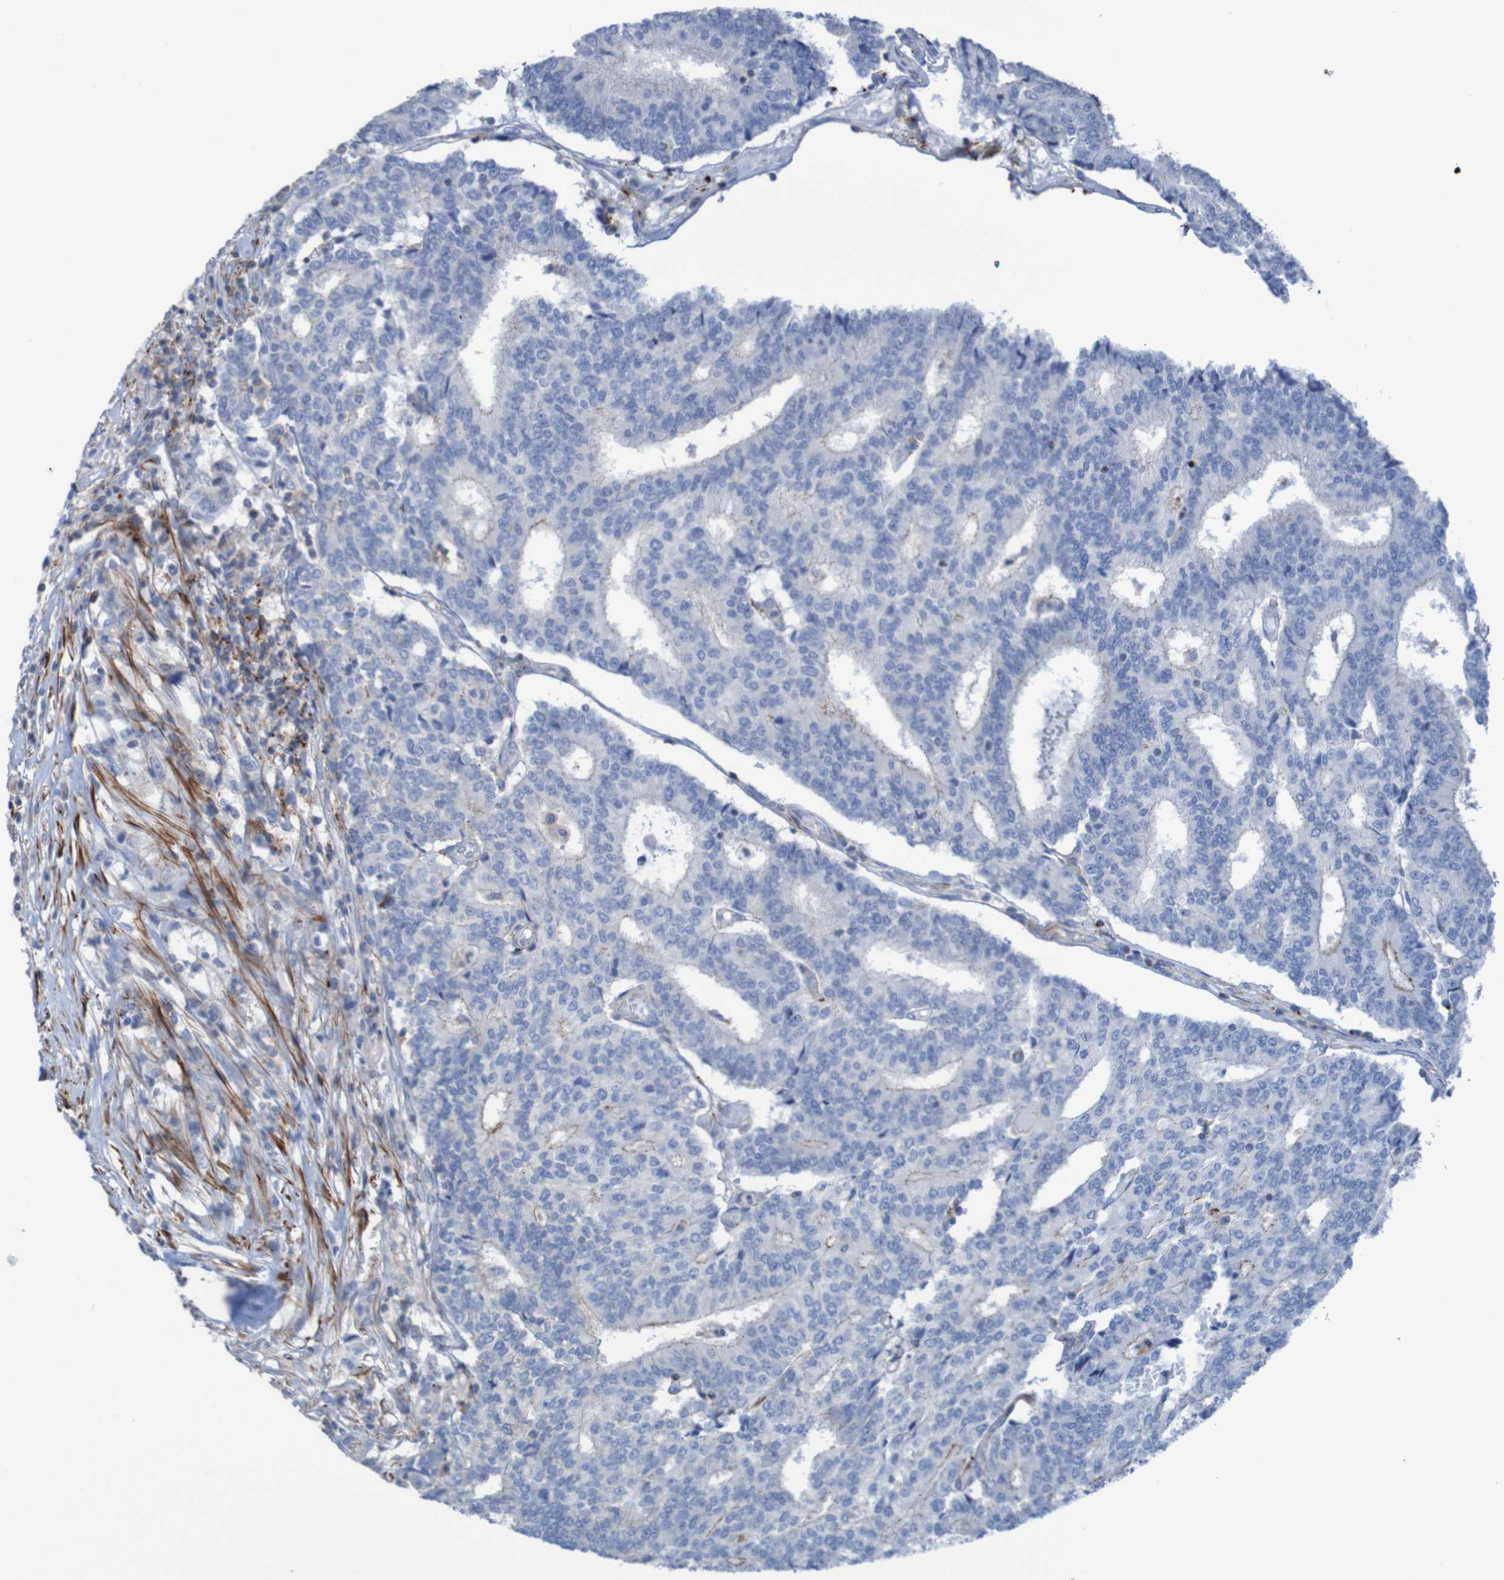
{"staining": {"intensity": "negative", "quantity": "none", "location": "none"}, "tissue": "prostate cancer", "cell_type": "Tumor cells", "image_type": "cancer", "snomed": [{"axis": "morphology", "description": "Normal tissue, NOS"}, {"axis": "morphology", "description": "Adenocarcinoma, High grade"}, {"axis": "topography", "description": "Prostate"}, {"axis": "topography", "description": "Seminal veicle"}], "caption": "This is a image of IHC staining of prostate cancer (adenocarcinoma (high-grade)), which shows no expression in tumor cells.", "gene": "RNF182", "patient": {"sex": "male", "age": 55}}